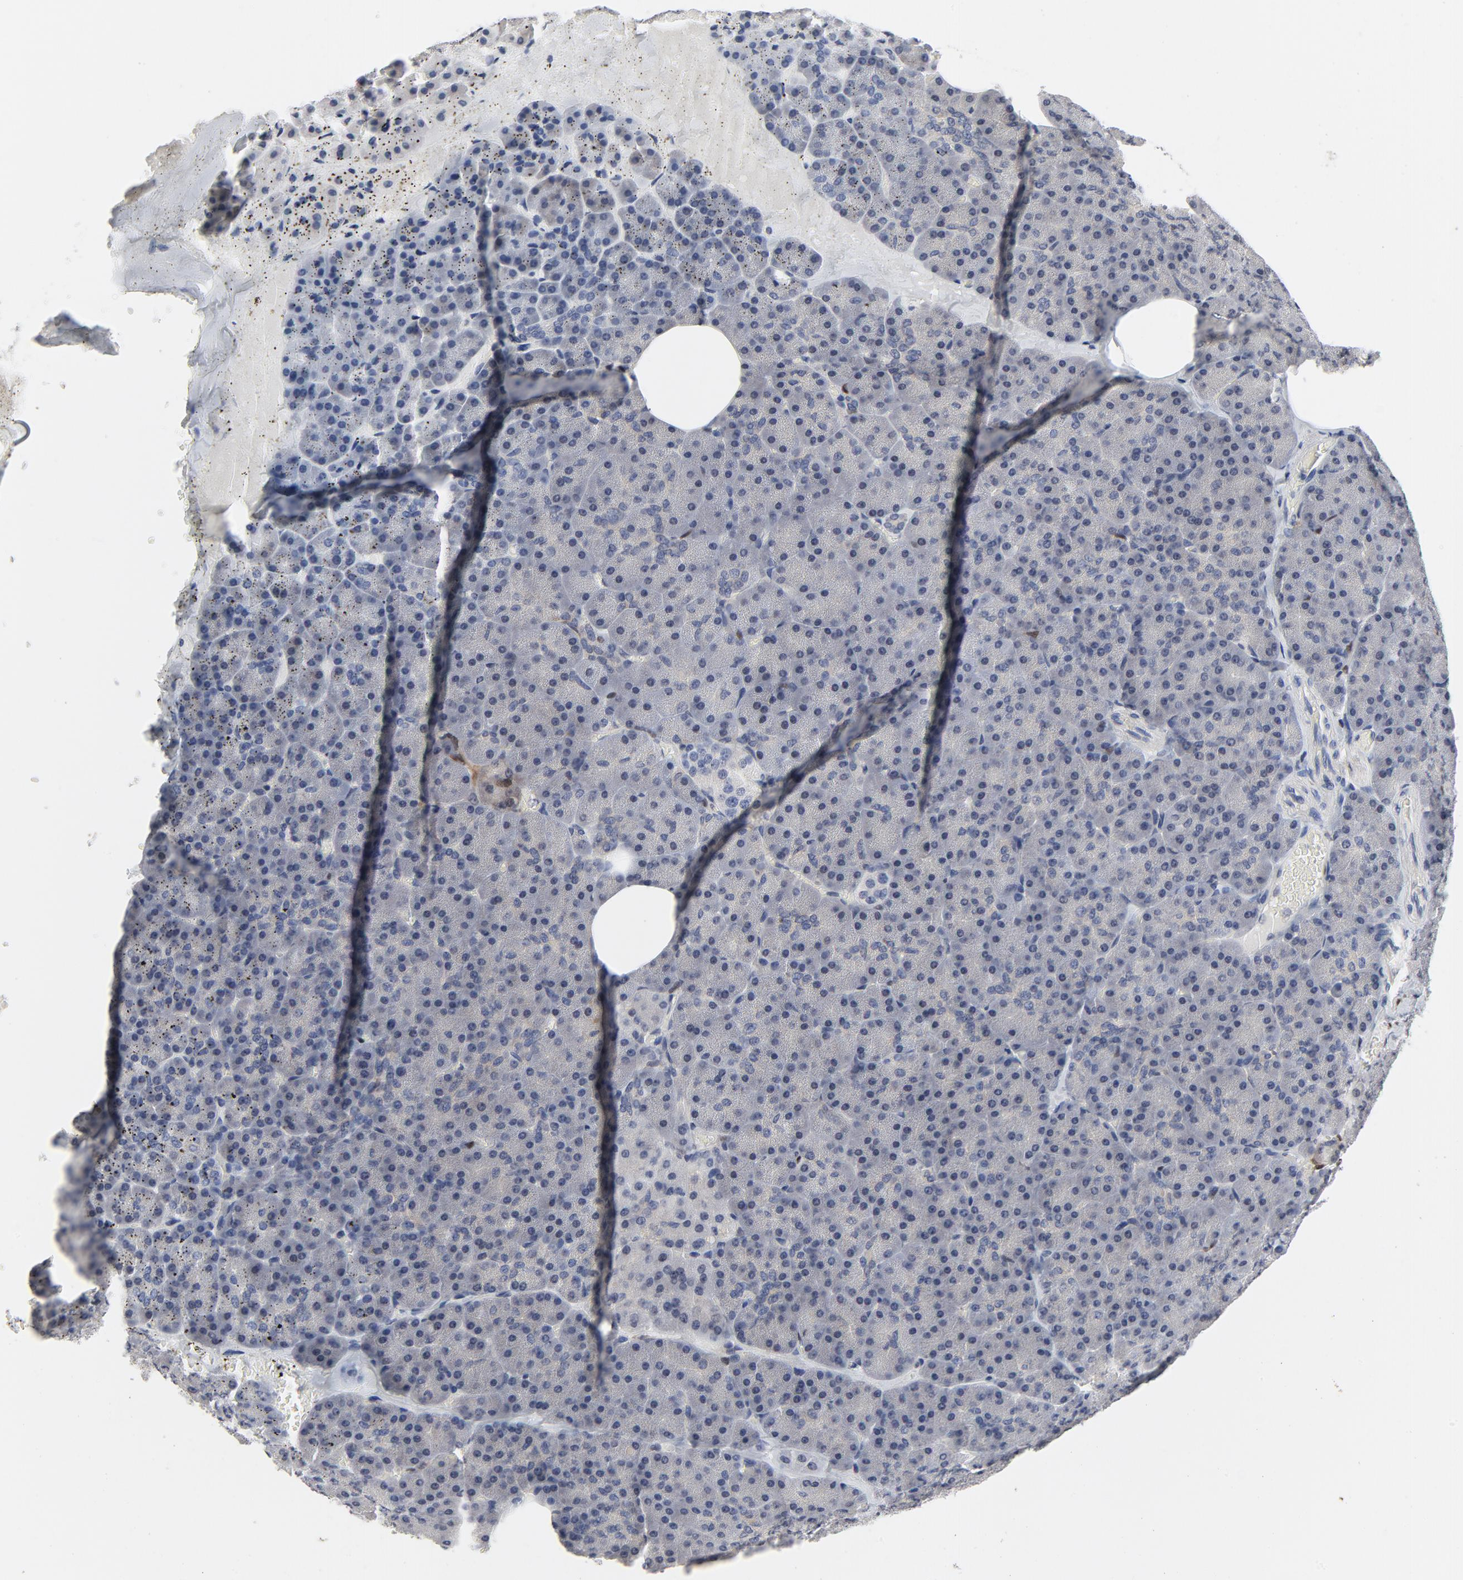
{"staining": {"intensity": "negative", "quantity": "none", "location": "none"}, "tissue": "pancreas", "cell_type": "Exocrine glandular cells", "image_type": "normal", "snomed": [{"axis": "morphology", "description": "Normal tissue, NOS"}, {"axis": "topography", "description": "Pancreas"}], "caption": "Immunohistochemistry (IHC) micrograph of benign human pancreas stained for a protein (brown), which displays no staining in exocrine glandular cells. (IHC, brightfield microscopy, high magnification).", "gene": "NFKB1", "patient": {"sex": "female", "age": 35}}